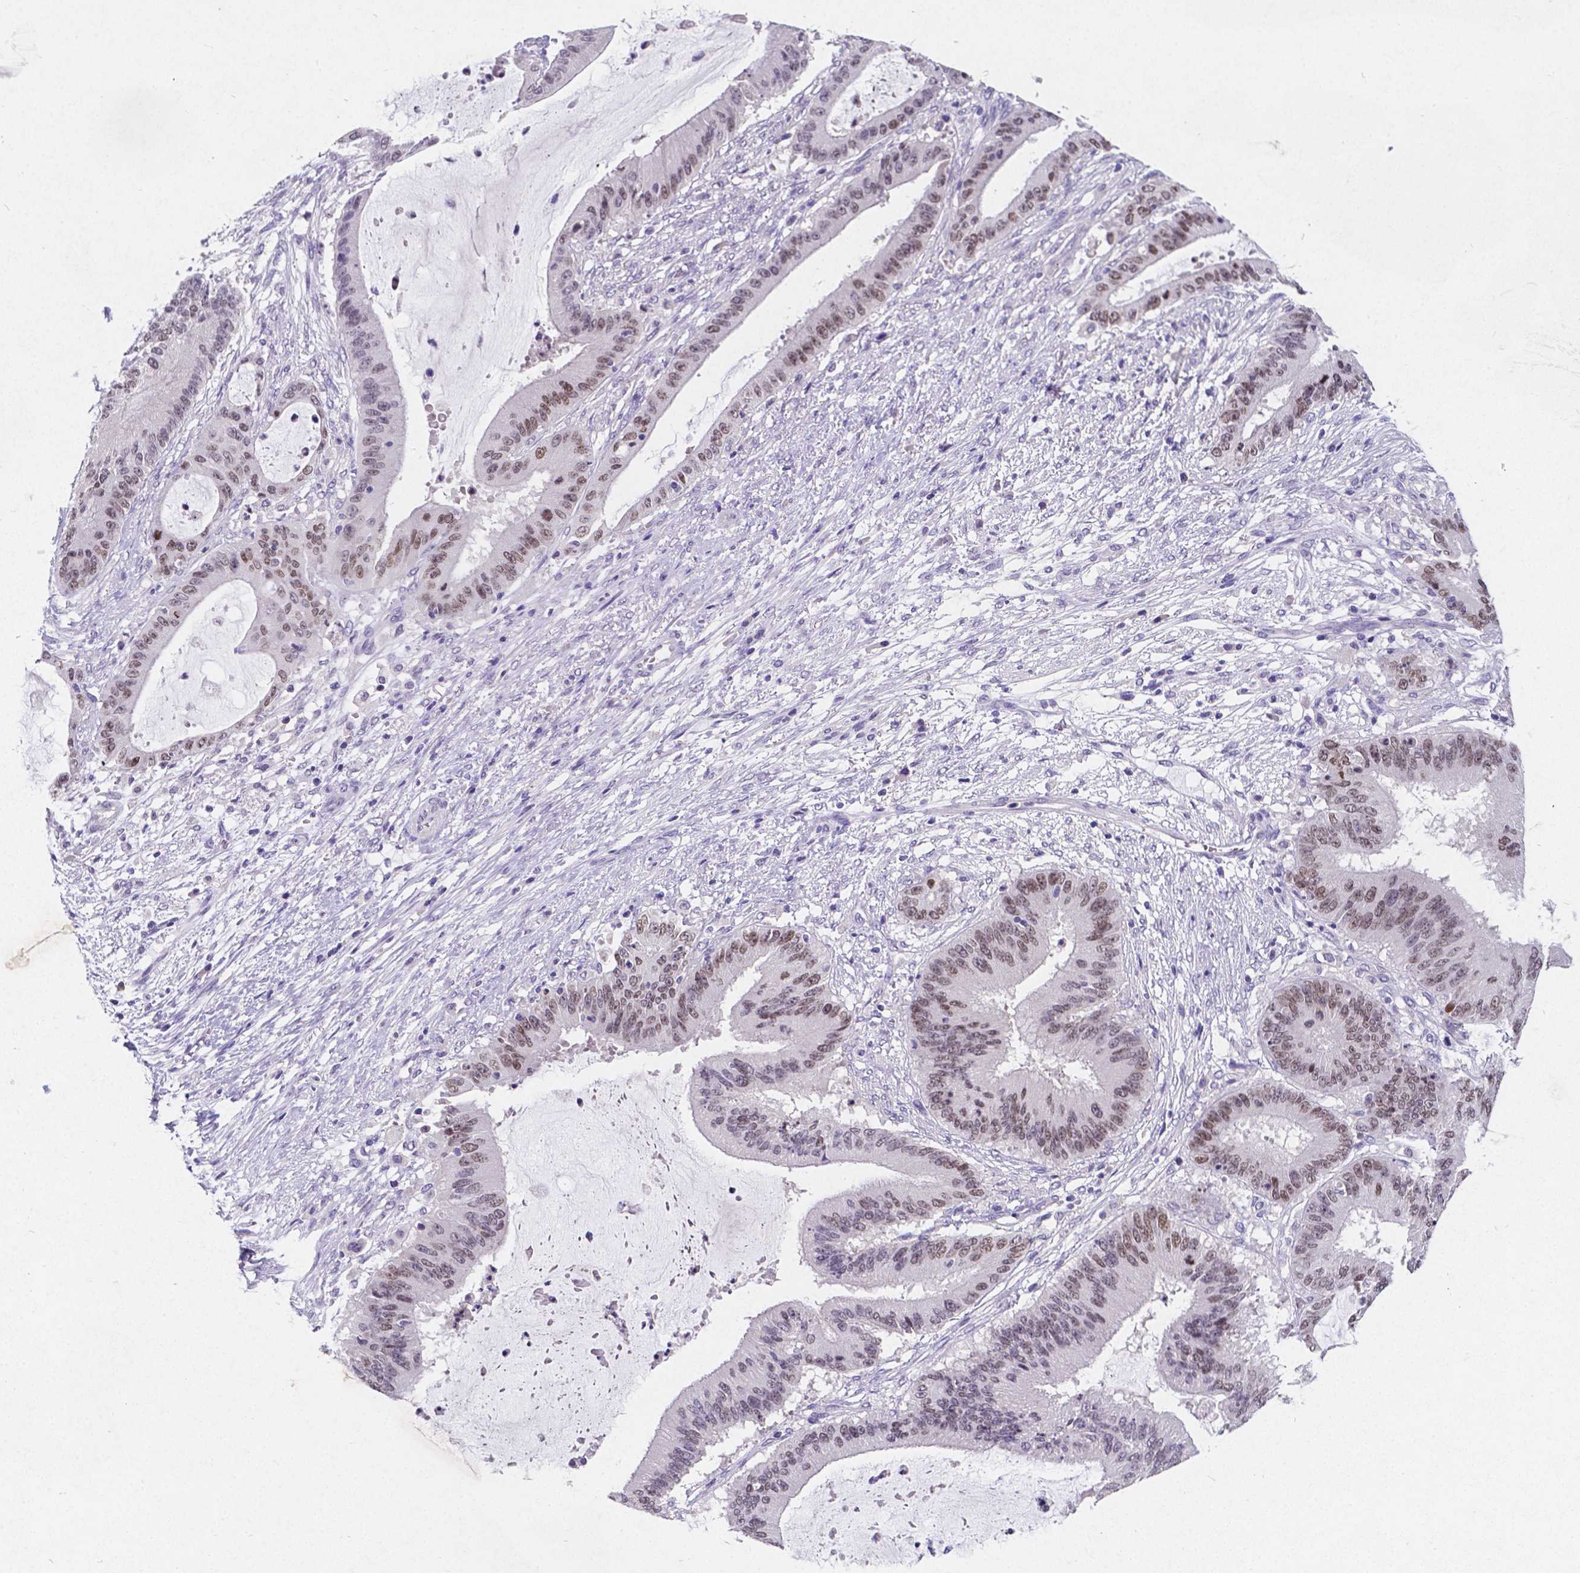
{"staining": {"intensity": "weak", "quantity": "25%-75%", "location": "nuclear"}, "tissue": "liver cancer", "cell_type": "Tumor cells", "image_type": "cancer", "snomed": [{"axis": "morphology", "description": "Normal tissue, NOS"}, {"axis": "morphology", "description": "Cholangiocarcinoma"}, {"axis": "topography", "description": "Liver"}, {"axis": "topography", "description": "Peripheral nerve tissue"}], "caption": "Liver cholangiocarcinoma stained with DAB immunohistochemistry demonstrates low levels of weak nuclear positivity in approximately 25%-75% of tumor cells.", "gene": "SATB2", "patient": {"sex": "female", "age": 73}}